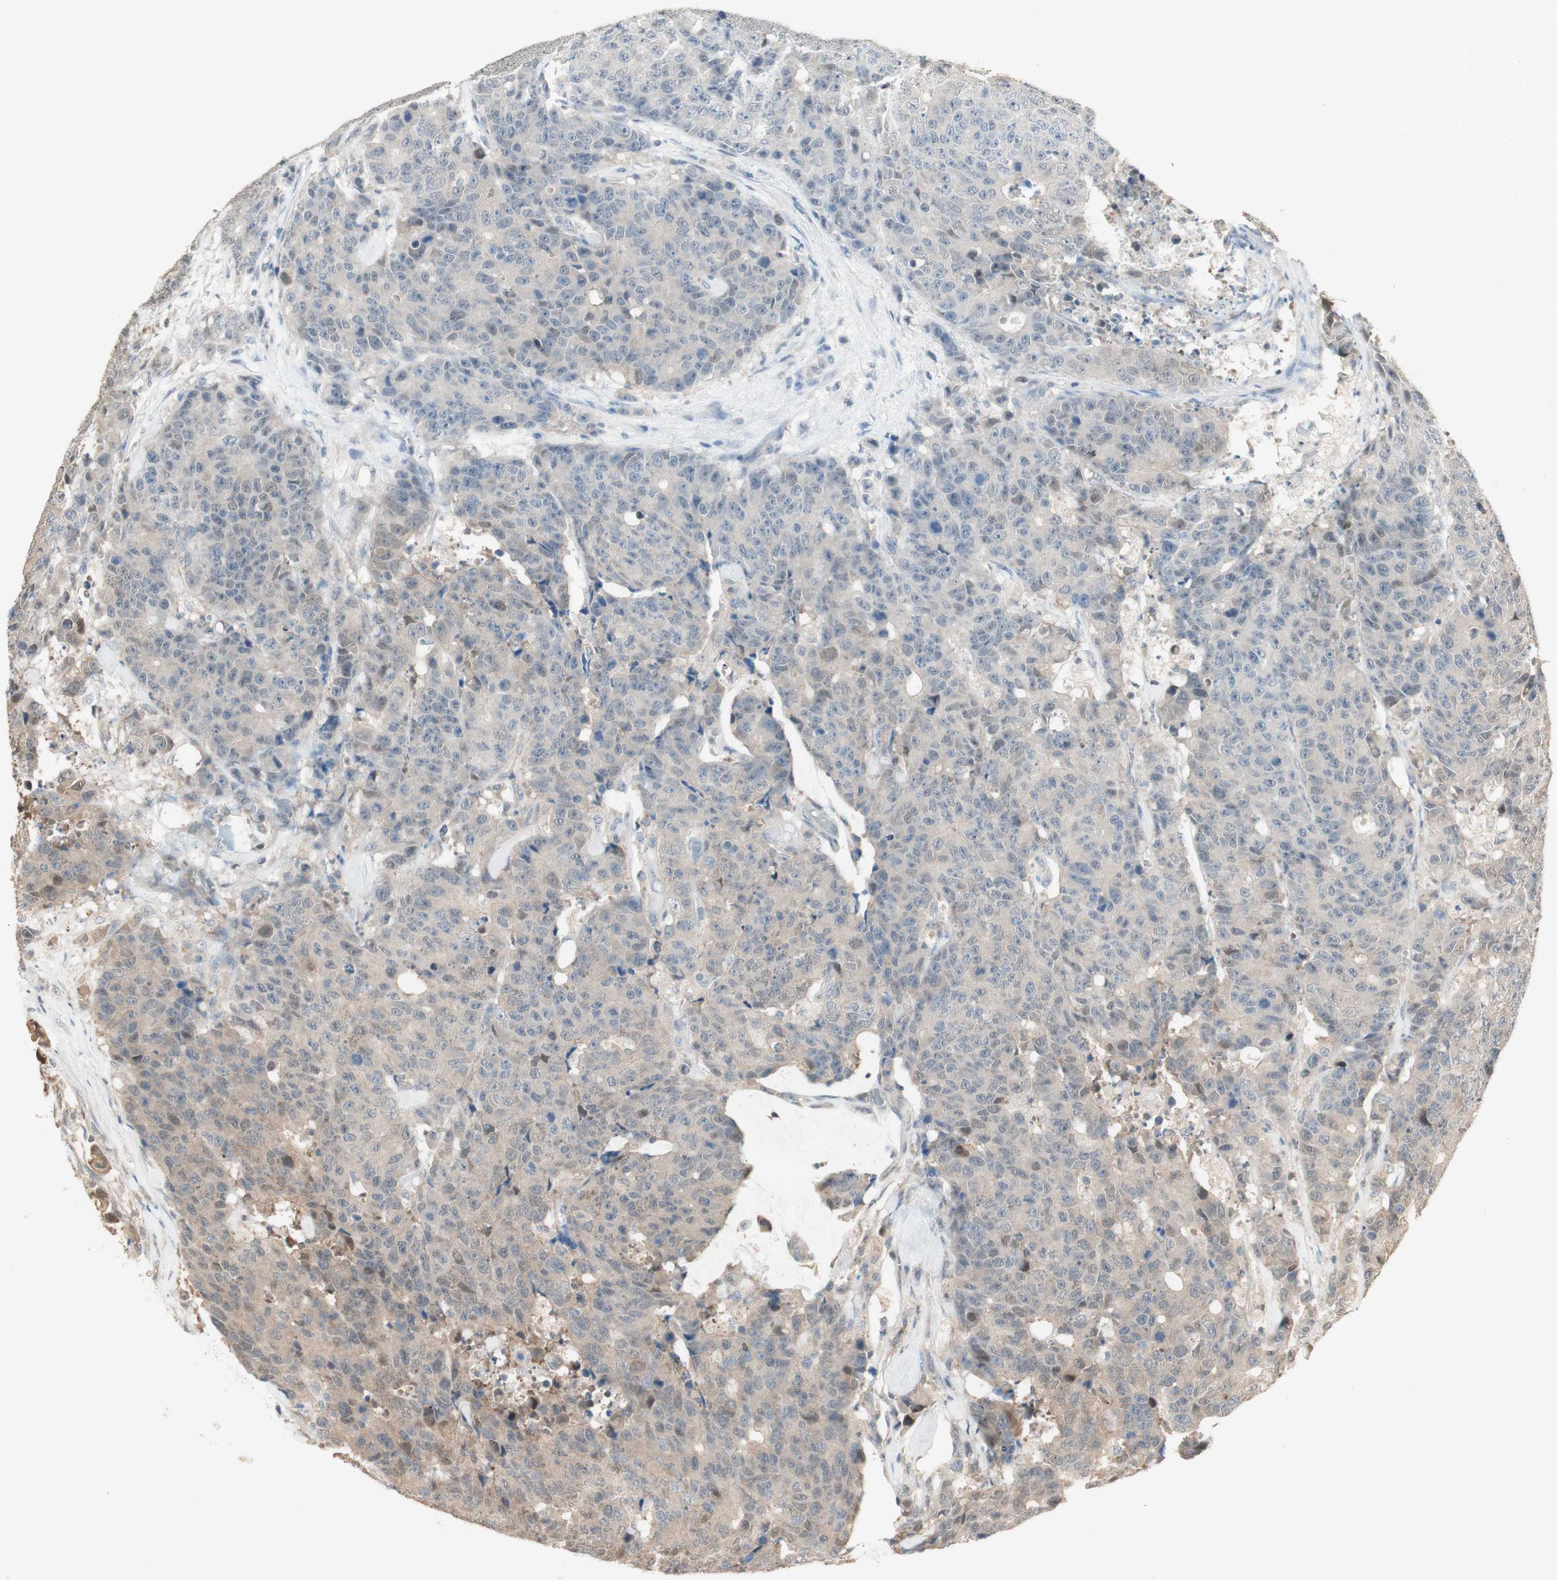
{"staining": {"intensity": "weak", "quantity": "<25%", "location": "cytoplasmic/membranous"}, "tissue": "colorectal cancer", "cell_type": "Tumor cells", "image_type": "cancer", "snomed": [{"axis": "morphology", "description": "Adenocarcinoma, NOS"}, {"axis": "topography", "description": "Colon"}], "caption": "Photomicrograph shows no protein staining in tumor cells of colorectal cancer (adenocarcinoma) tissue.", "gene": "YWHAB", "patient": {"sex": "female", "age": 86}}